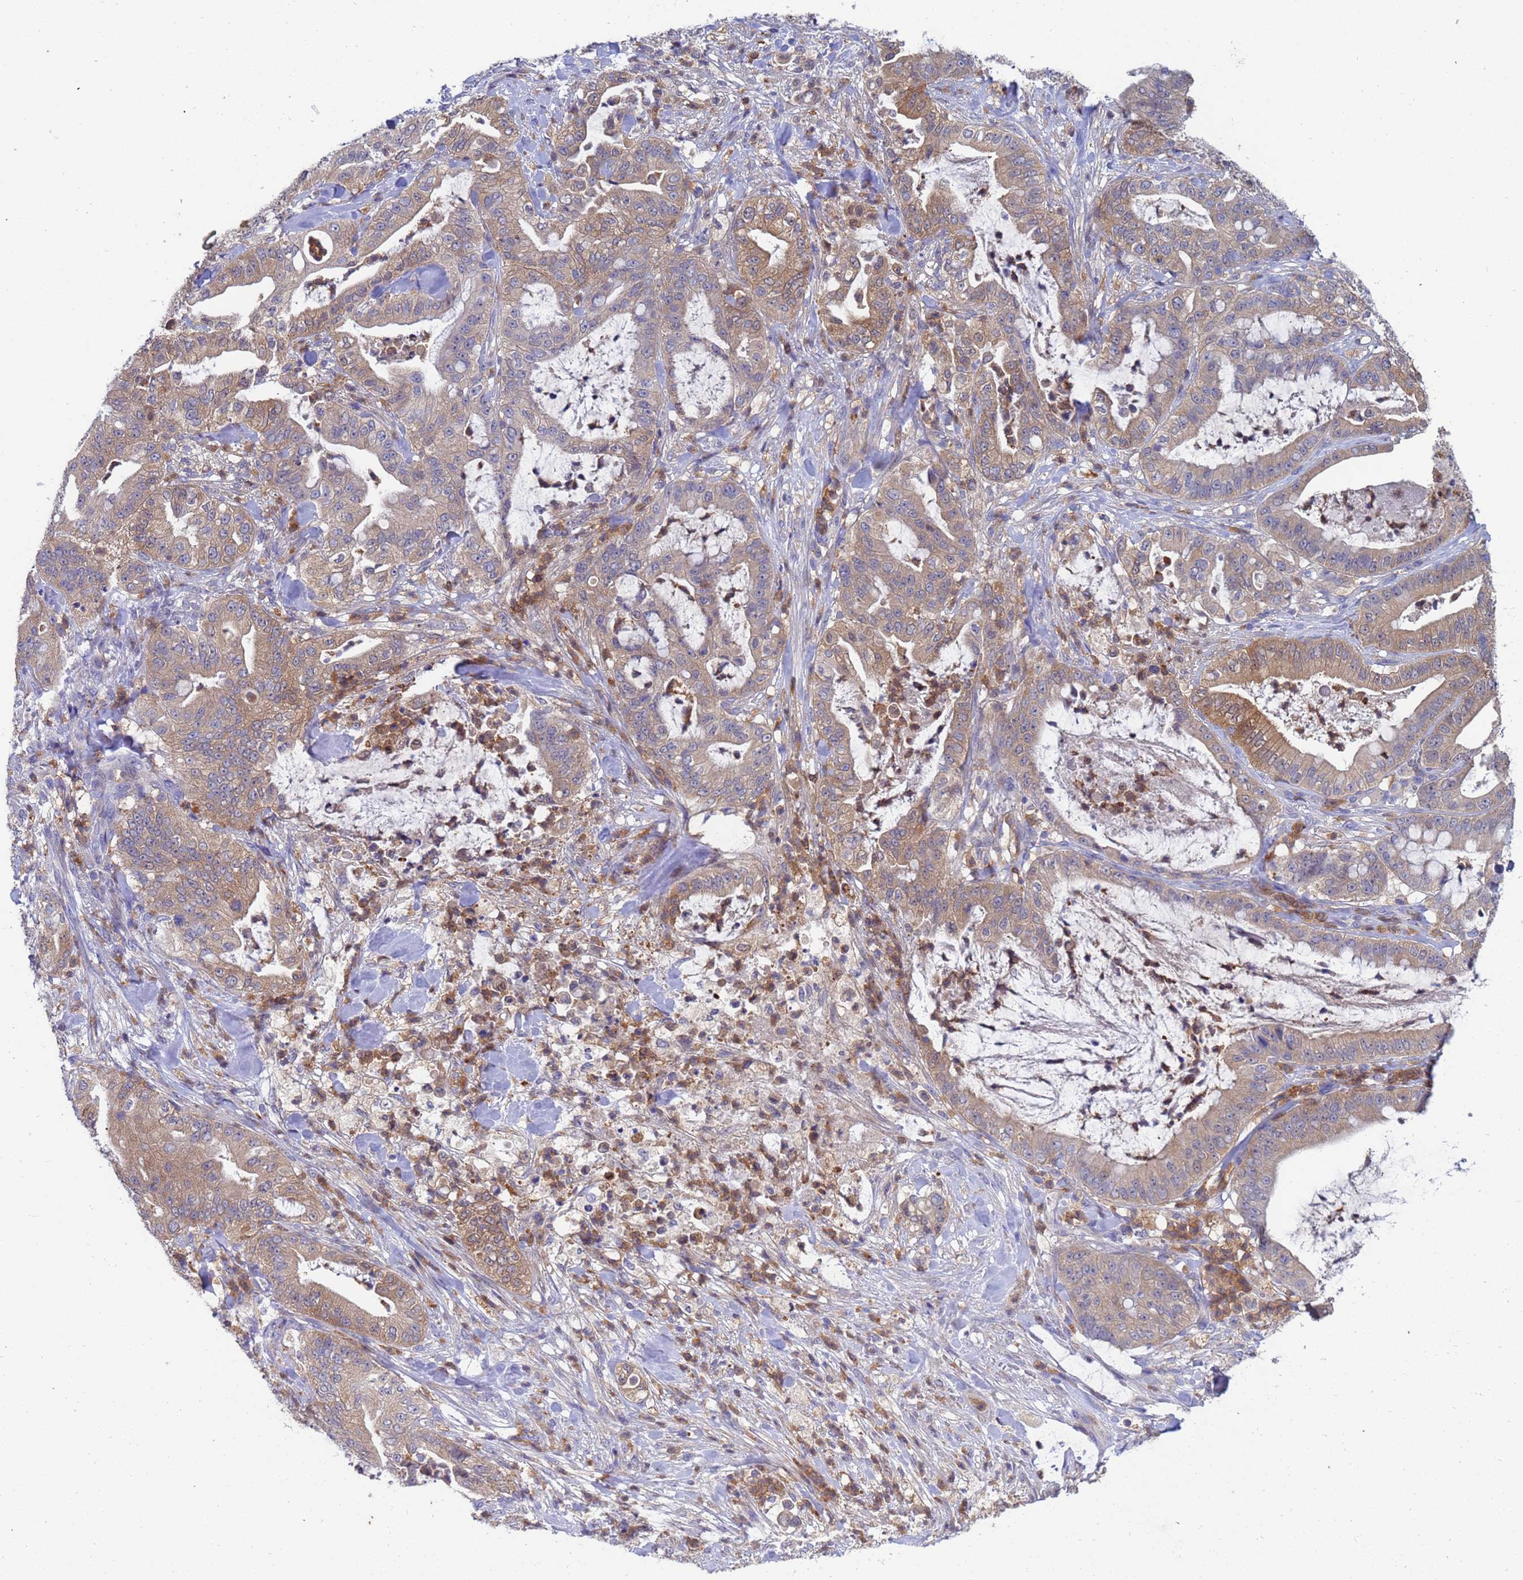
{"staining": {"intensity": "moderate", "quantity": ">75%", "location": "cytoplasmic/membranous"}, "tissue": "pancreatic cancer", "cell_type": "Tumor cells", "image_type": "cancer", "snomed": [{"axis": "morphology", "description": "Adenocarcinoma, NOS"}, {"axis": "topography", "description": "Pancreas"}], "caption": "The histopathology image exhibits a brown stain indicating the presence of a protein in the cytoplasmic/membranous of tumor cells in adenocarcinoma (pancreatic).", "gene": "TTLL11", "patient": {"sex": "male", "age": 71}}